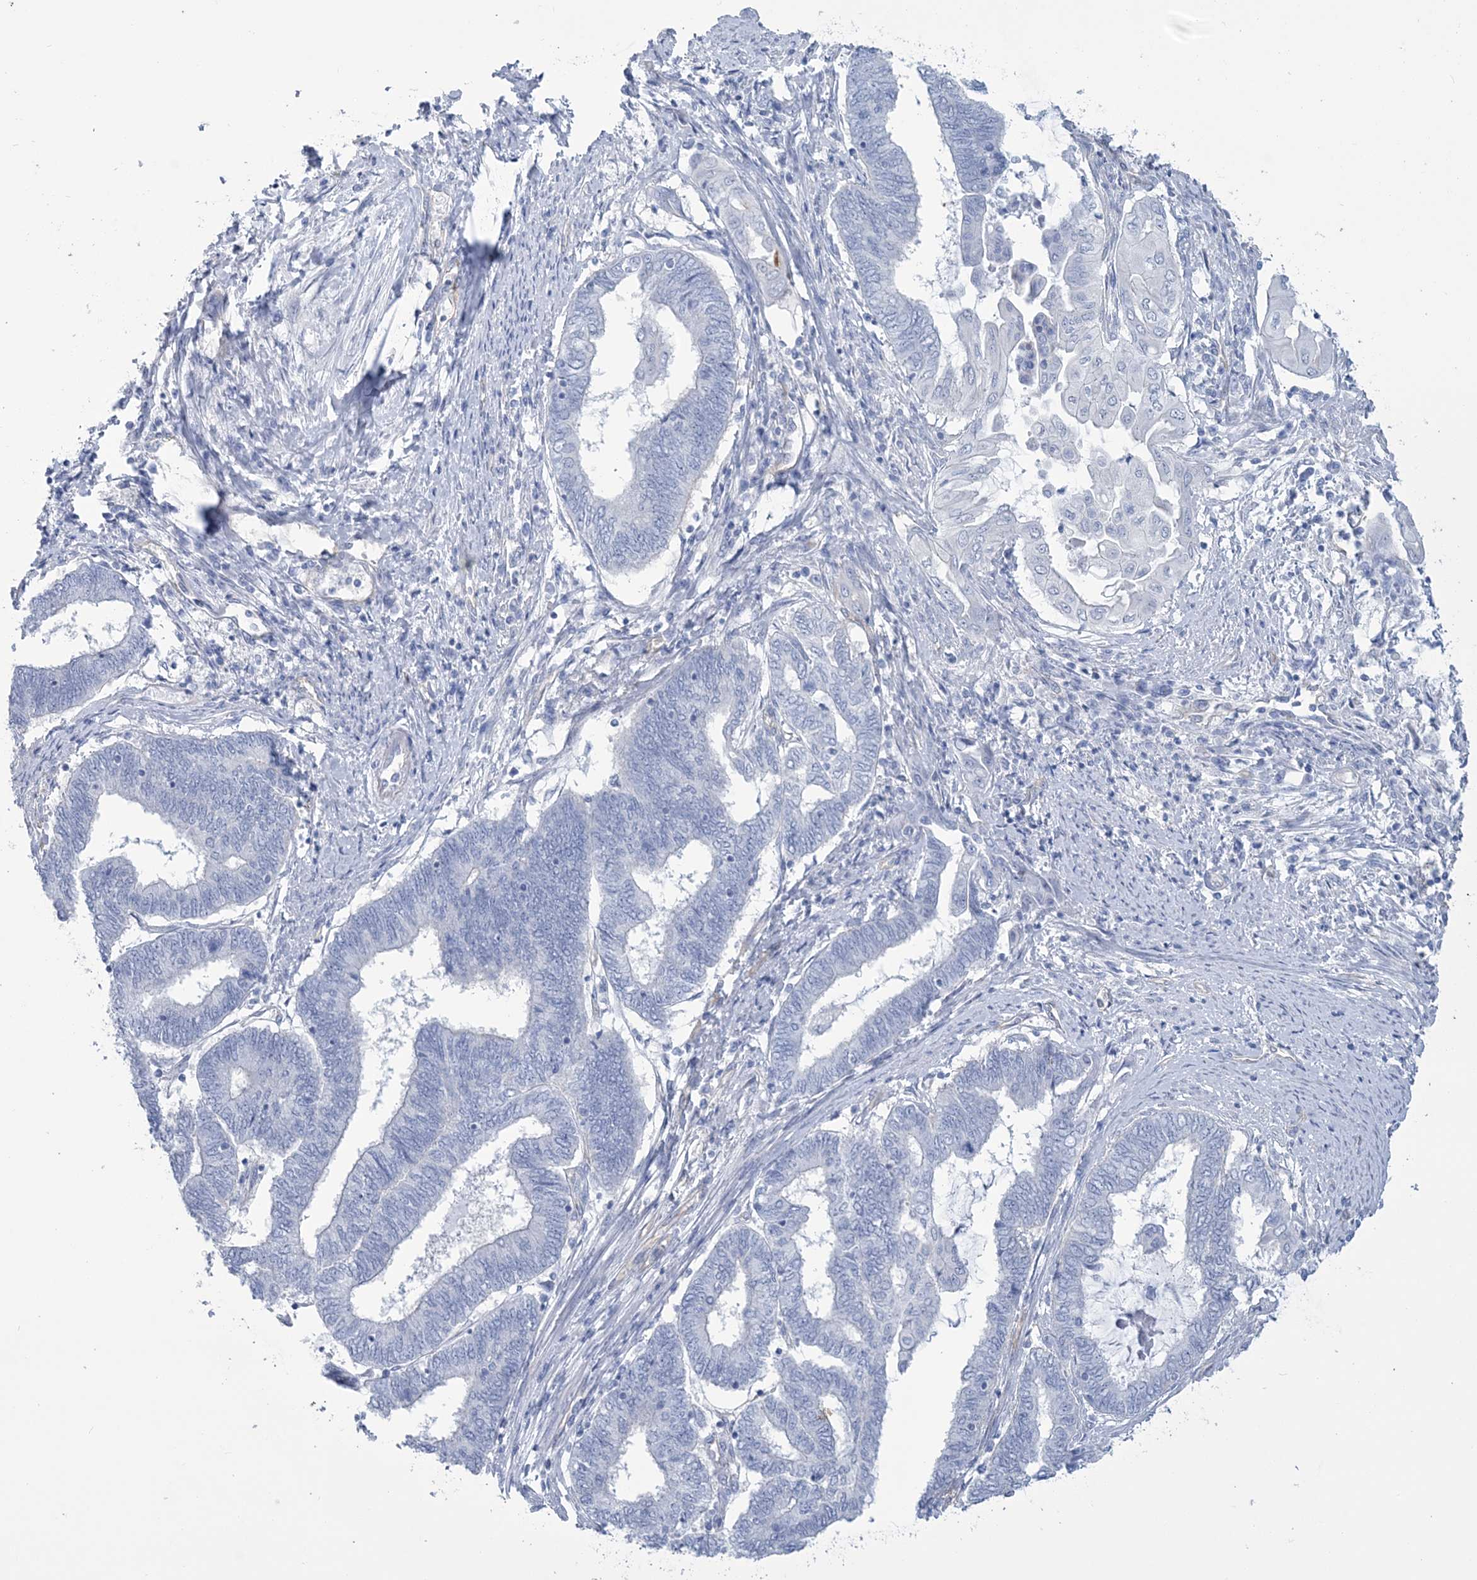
{"staining": {"intensity": "negative", "quantity": "none", "location": "none"}, "tissue": "endometrial cancer", "cell_type": "Tumor cells", "image_type": "cancer", "snomed": [{"axis": "morphology", "description": "Adenocarcinoma, NOS"}, {"axis": "topography", "description": "Uterus"}, {"axis": "topography", "description": "Endometrium"}], "caption": "High magnification brightfield microscopy of adenocarcinoma (endometrial) stained with DAB (brown) and counterstained with hematoxylin (blue): tumor cells show no significant expression. (Immunohistochemistry, brightfield microscopy, high magnification).", "gene": "RAB11FIP5", "patient": {"sex": "female", "age": 70}}